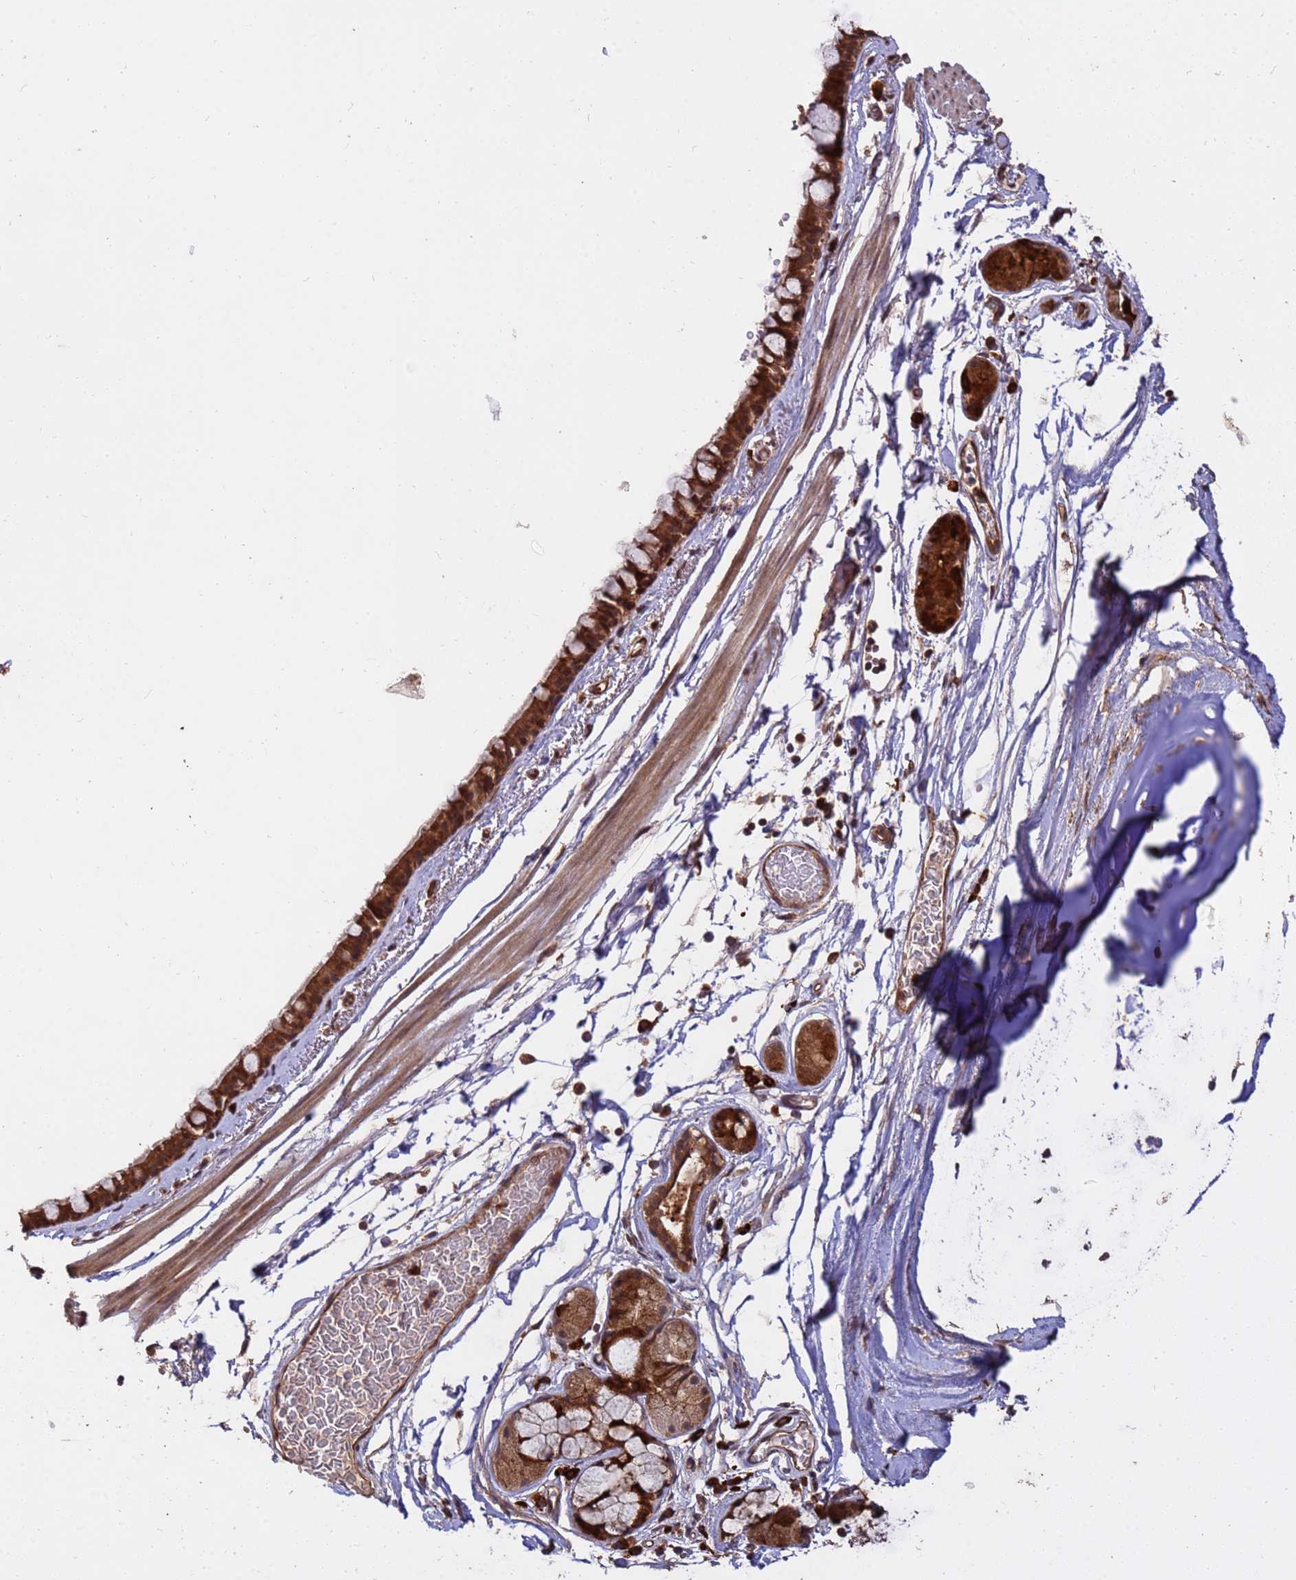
{"staining": {"intensity": "moderate", "quantity": ">75%", "location": "cytoplasmic/membranous,nuclear"}, "tissue": "bronchus", "cell_type": "Respiratory epithelial cells", "image_type": "normal", "snomed": [{"axis": "morphology", "description": "Normal tissue, NOS"}, {"axis": "topography", "description": "Cartilage tissue"}], "caption": "Immunohistochemical staining of unremarkable bronchus exhibits medium levels of moderate cytoplasmic/membranous,nuclear expression in about >75% of respiratory epithelial cells.", "gene": "ZNF619", "patient": {"sex": "male", "age": 63}}